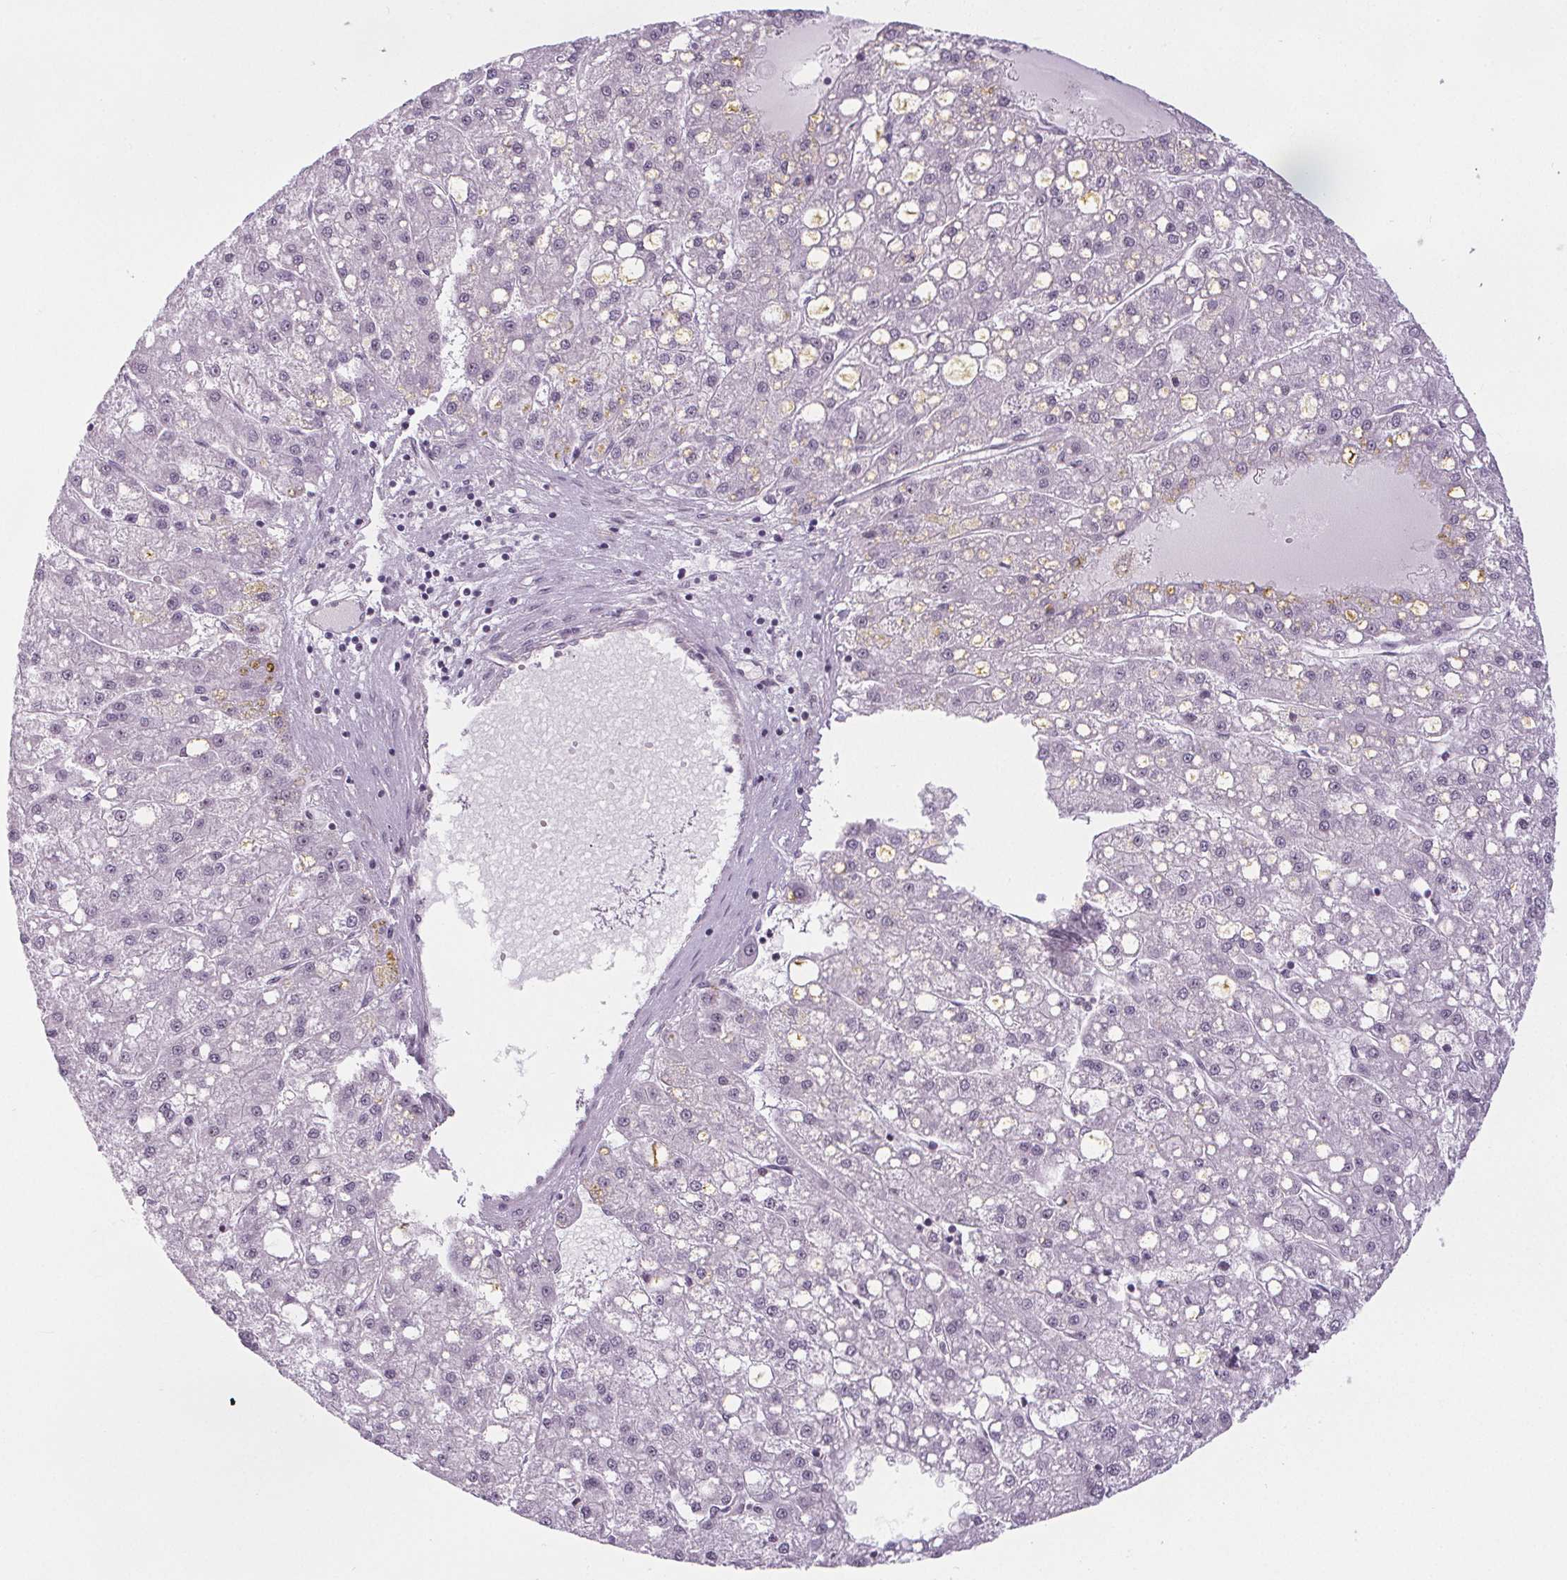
{"staining": {"intensity": "weak", "quantity": "<25%", "location": "nuclear"}, "tissue": "liver cancer", "cell_type": "Tumor cells", "image_type": "cancer", "snomed": [{"axis": "morphology", "description": "Carcinoma, Hepatocellular, NOS"}, {"axis": "topography", "description": "Liver"}], "caption": "Immunohistochemistry of human hepatocellular carcinoma (liver) displays no expression in tumor cells. Nuclei are stained in blue.", "gene": "NOLC1", "patient": {"sex": "male", "age": 67}}